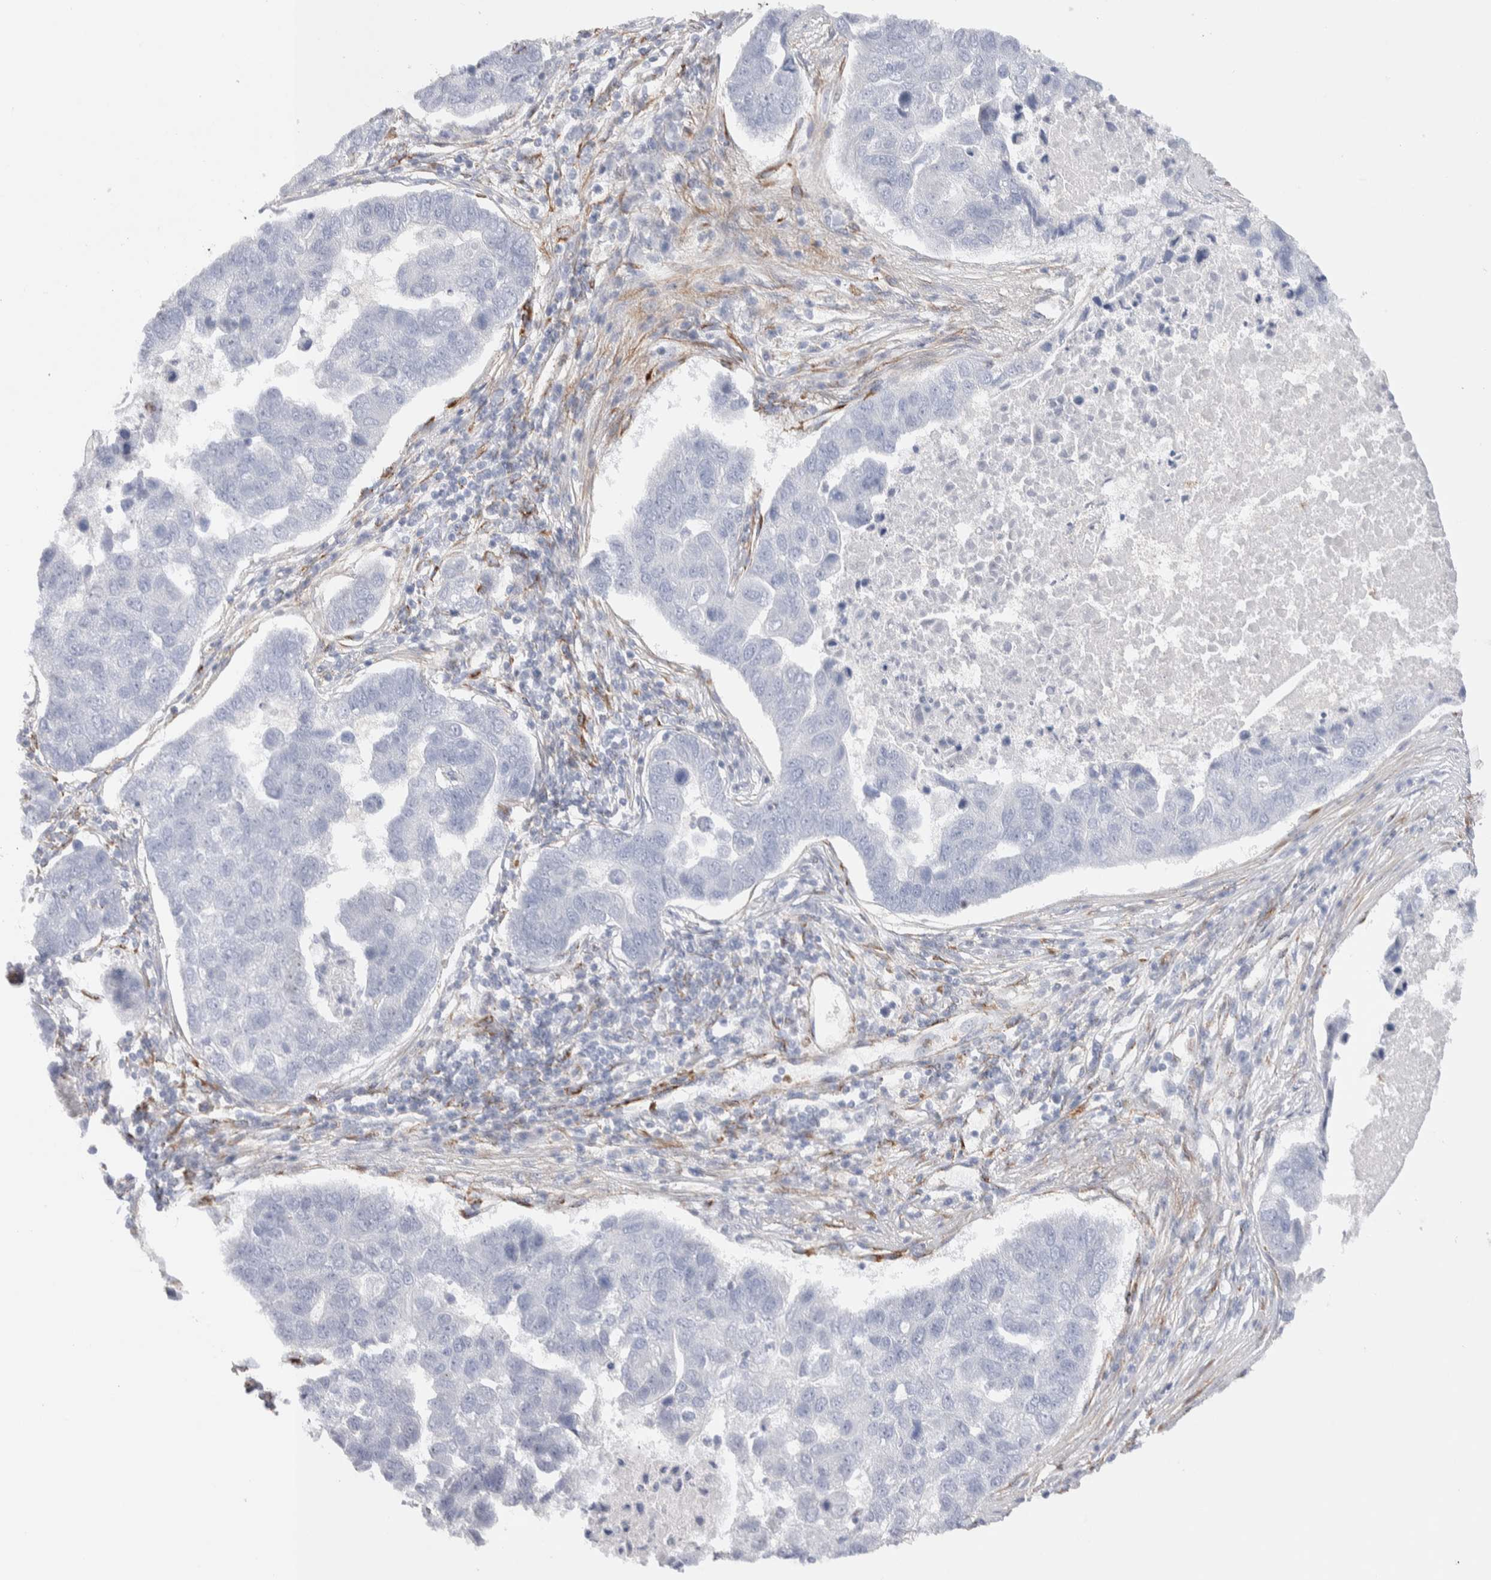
{"staining": {"intensity": "negative", "quantity": "none", "location": "none"}, "tissue": "pancreatic cancer", "cell_type": "Tumor cells", "image_type": "cancer", "snomed": [{"axis": "morphology", "description": "Adenocarcinoma, NOS"}, {"axis": "topography", "description": "Pancreas"}], "caption": "High magnification brightfield microscopy of pancreatic adenocarcinoma stained with DAB (brown) and counterstained with hematoxylin (blue): tumor cells show no significant expression.", "gene": "SEPTIN4", "patient": {"sex": "female", "age": 61}}